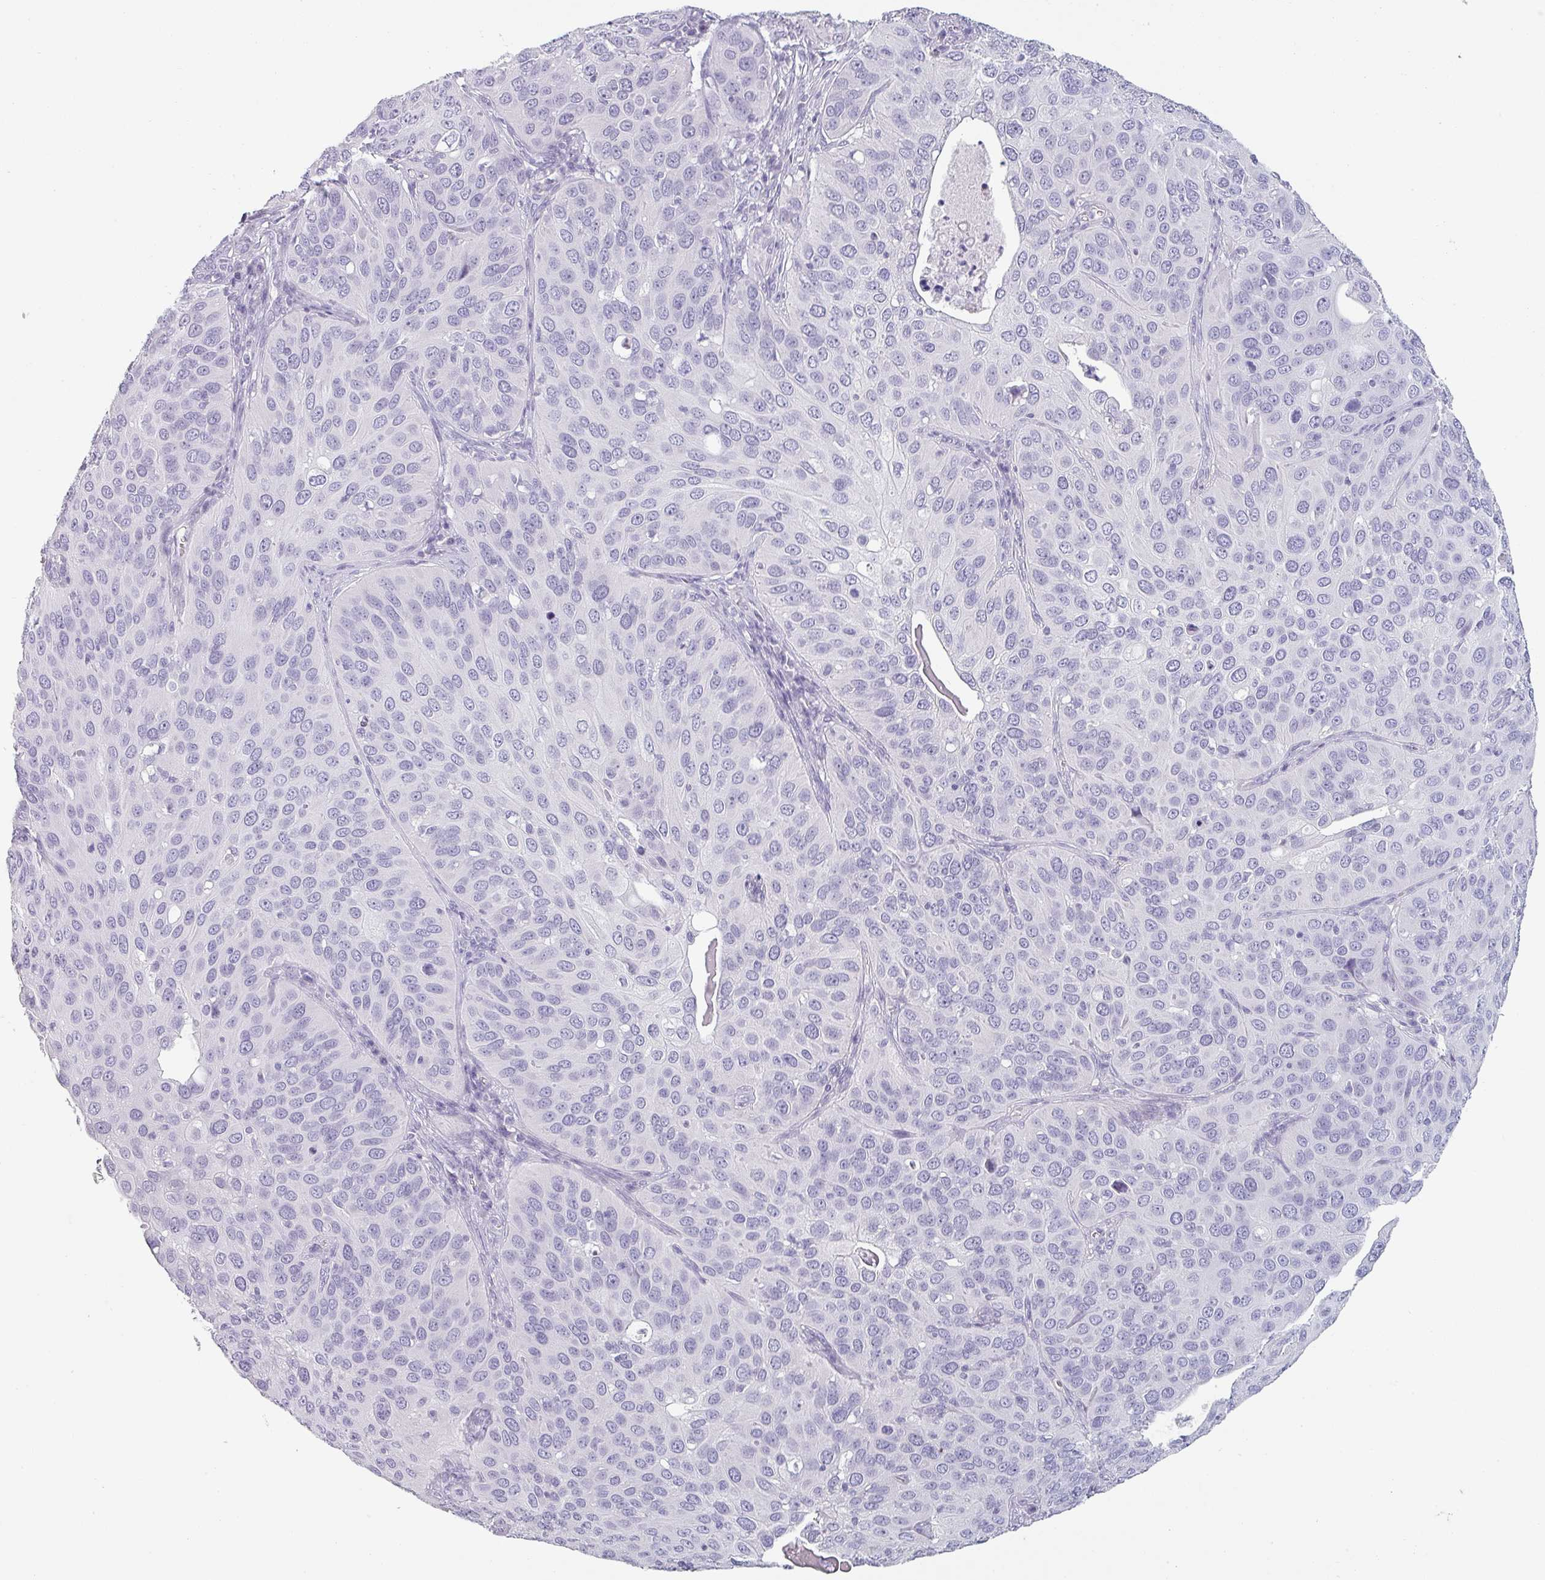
{"staining": {"intensity": "negative", "quantity": "none", "location": "none"}, "tissue": "cervical cancer", "cell_type": "Tumor cells", "image_type": "cancer", "snomed": [{"axis": "morphology", "description": "Squamous cell carcinoma, NOS"}, {"axis": "topography", "description": "Cervix"}], "caption": "An immunohistochemistry photomicrograph of cervical cancer (squamous cell carcinoma) is shown. There is no staining in tumor cells of cervical cancer (squamous cell carcinoma).", "gene": "SFTPA1", "patient": {"sex": "female", "age": 36}}